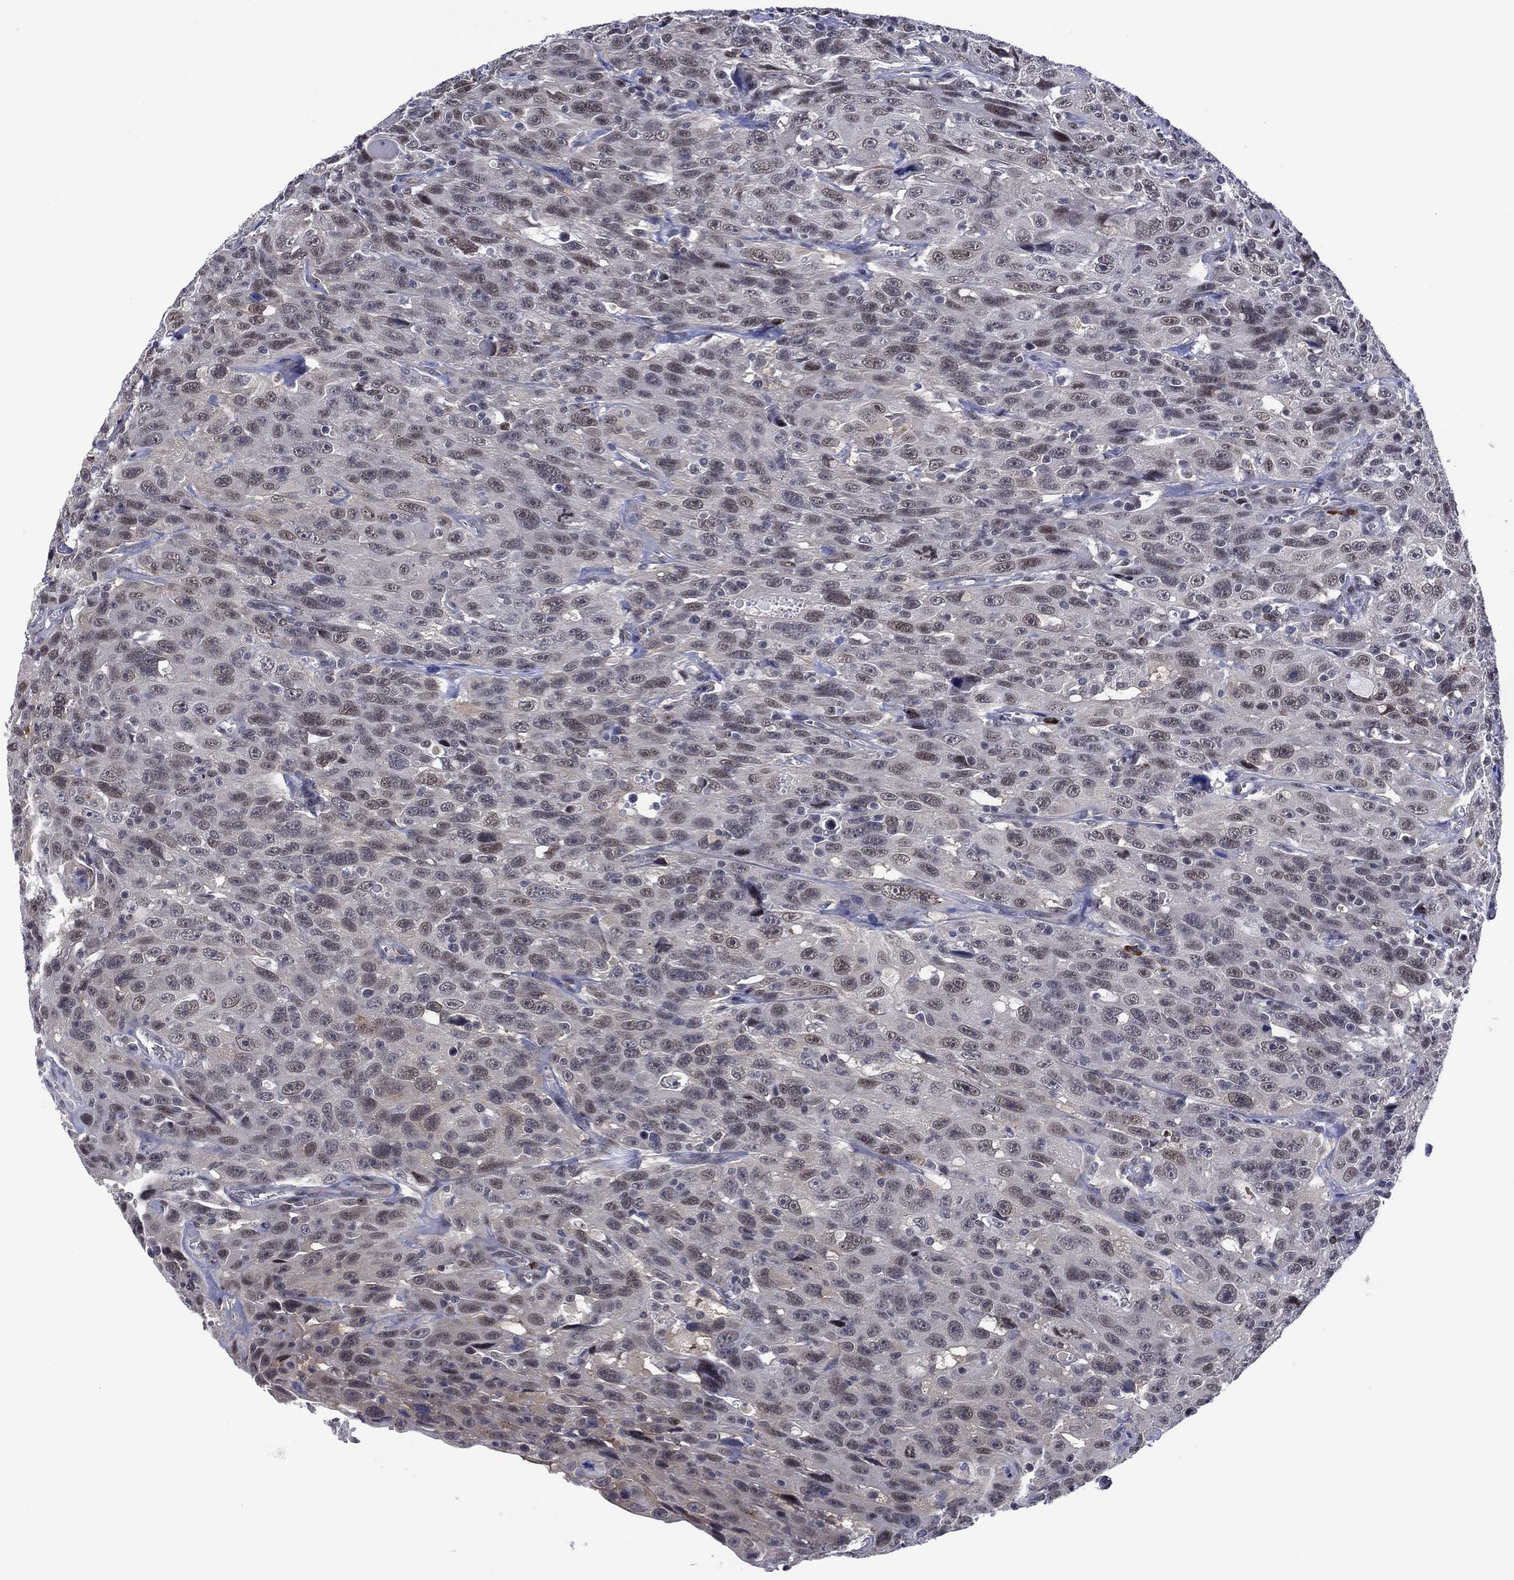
{"staining": {"intensity": "negative", "quantity": "none", "location": "none"}, "tissue": "urothelial cancer", "cell_type": "Tumor cells", "image_type": "cancer", "snomed": [{"axis": "morphology", "description": "Urothelial carcinoma, NOS"}, {"axis": "morphology", "description": "Urothelial carcinoma, High grade"}, {"axis": "topography", "description": "Urinary bladder"}], "caption": "This is an IHC histopathology image of urothelial cancer. There is no expression in tumor cells.", "gene": "DPP4", "patient": {"sex": "female", "age": 73}}